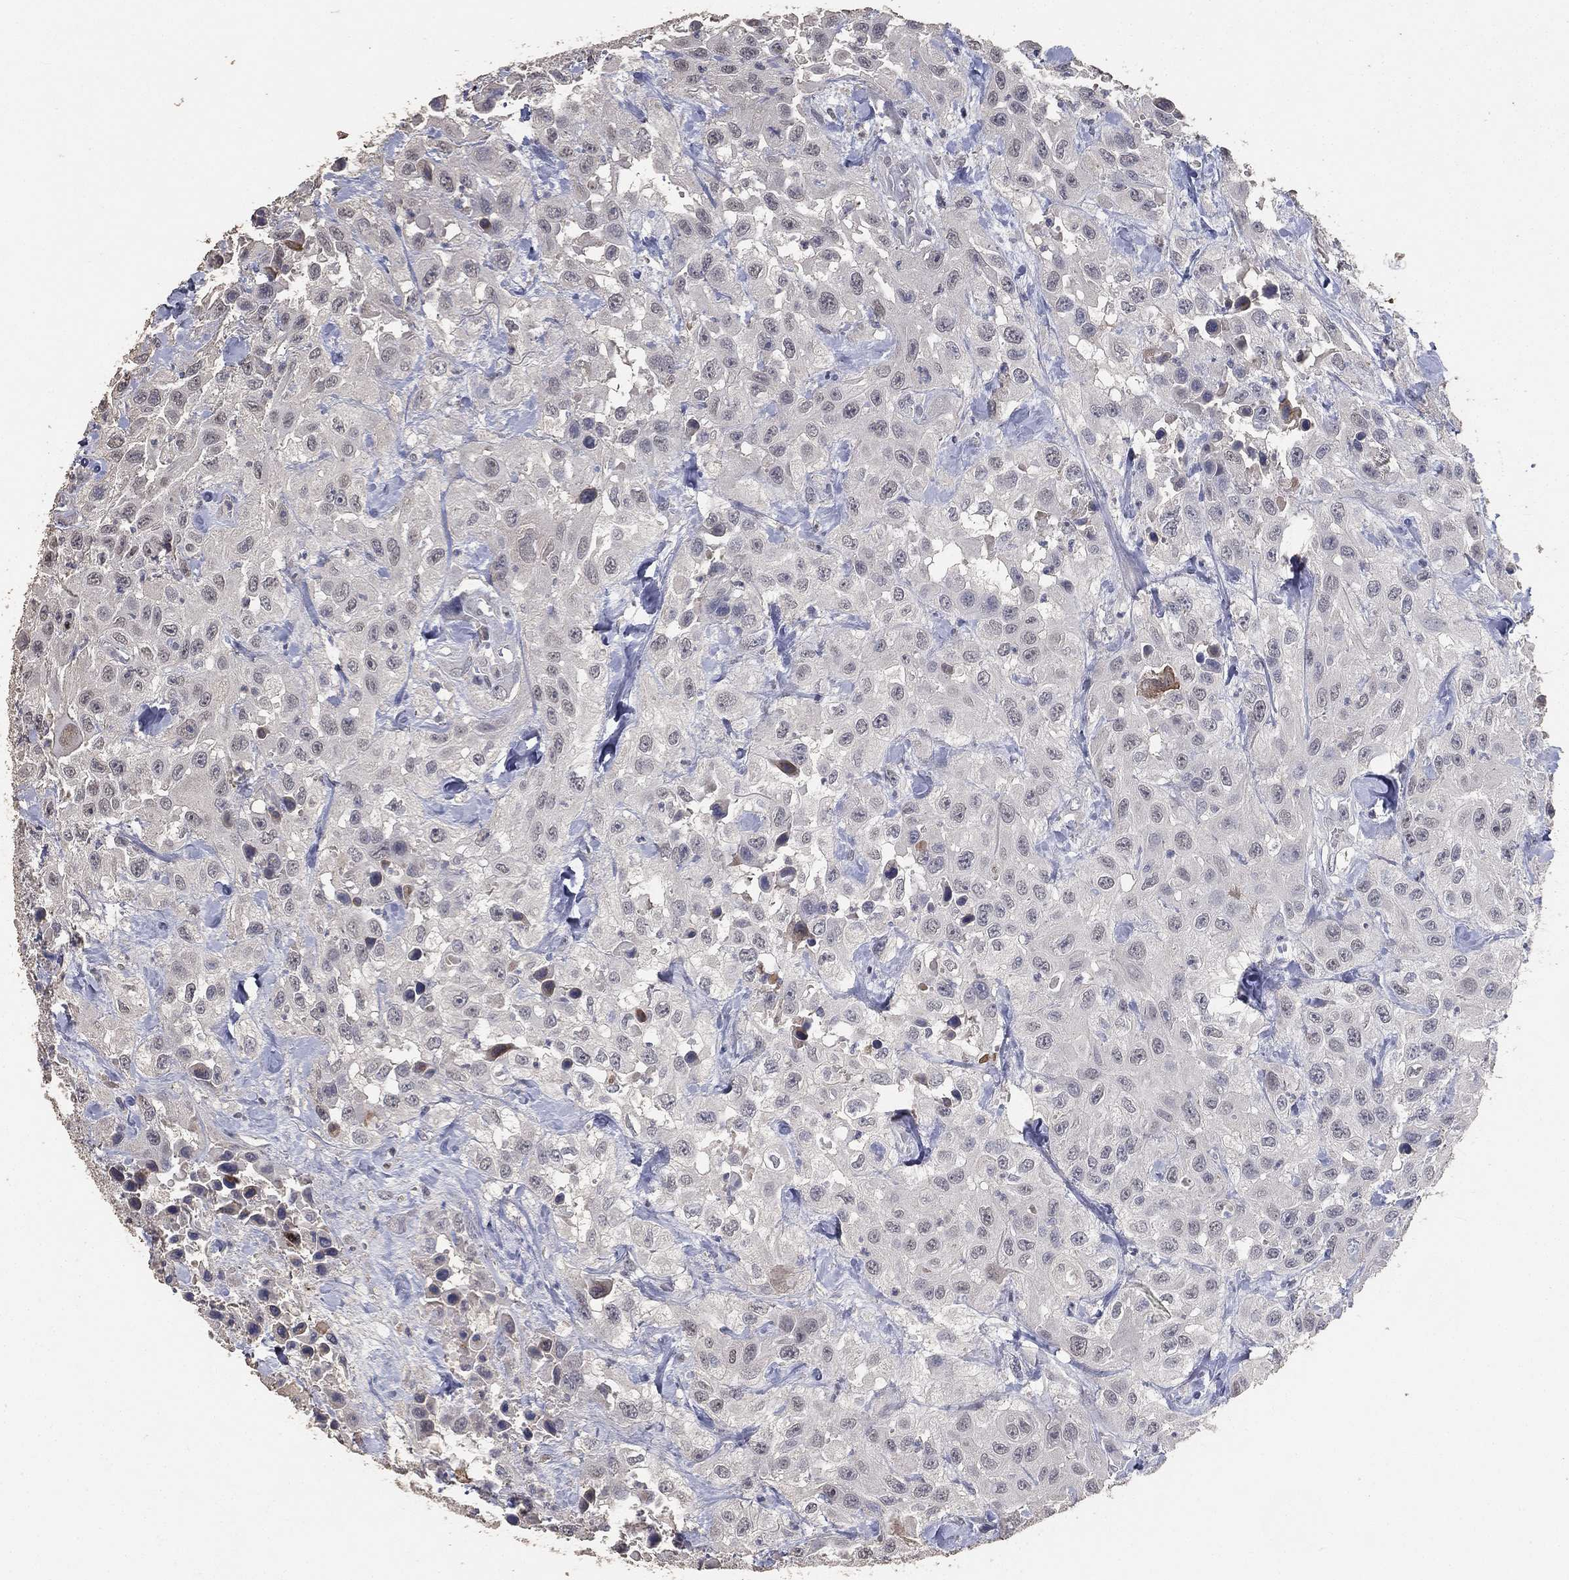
{"staining": {"intensity": "negative", "quantity": "none", "location": "none"}, "tissue": "urothelial cancer", "cell_type": "Tumor cells", "image_type": "cancer", "snomed": [{"axis": "morphology", "description": "Urothelial carcinoma, High grade"}, {"axis": "topography", "description": "Urinary bladder"}], "caption": "The micrograph displays no significant positivity in tumor cells of urothelial carcinoma (high-grade).", "gene": "DSG1", "patient": {"sex": "male", "age": 79}}